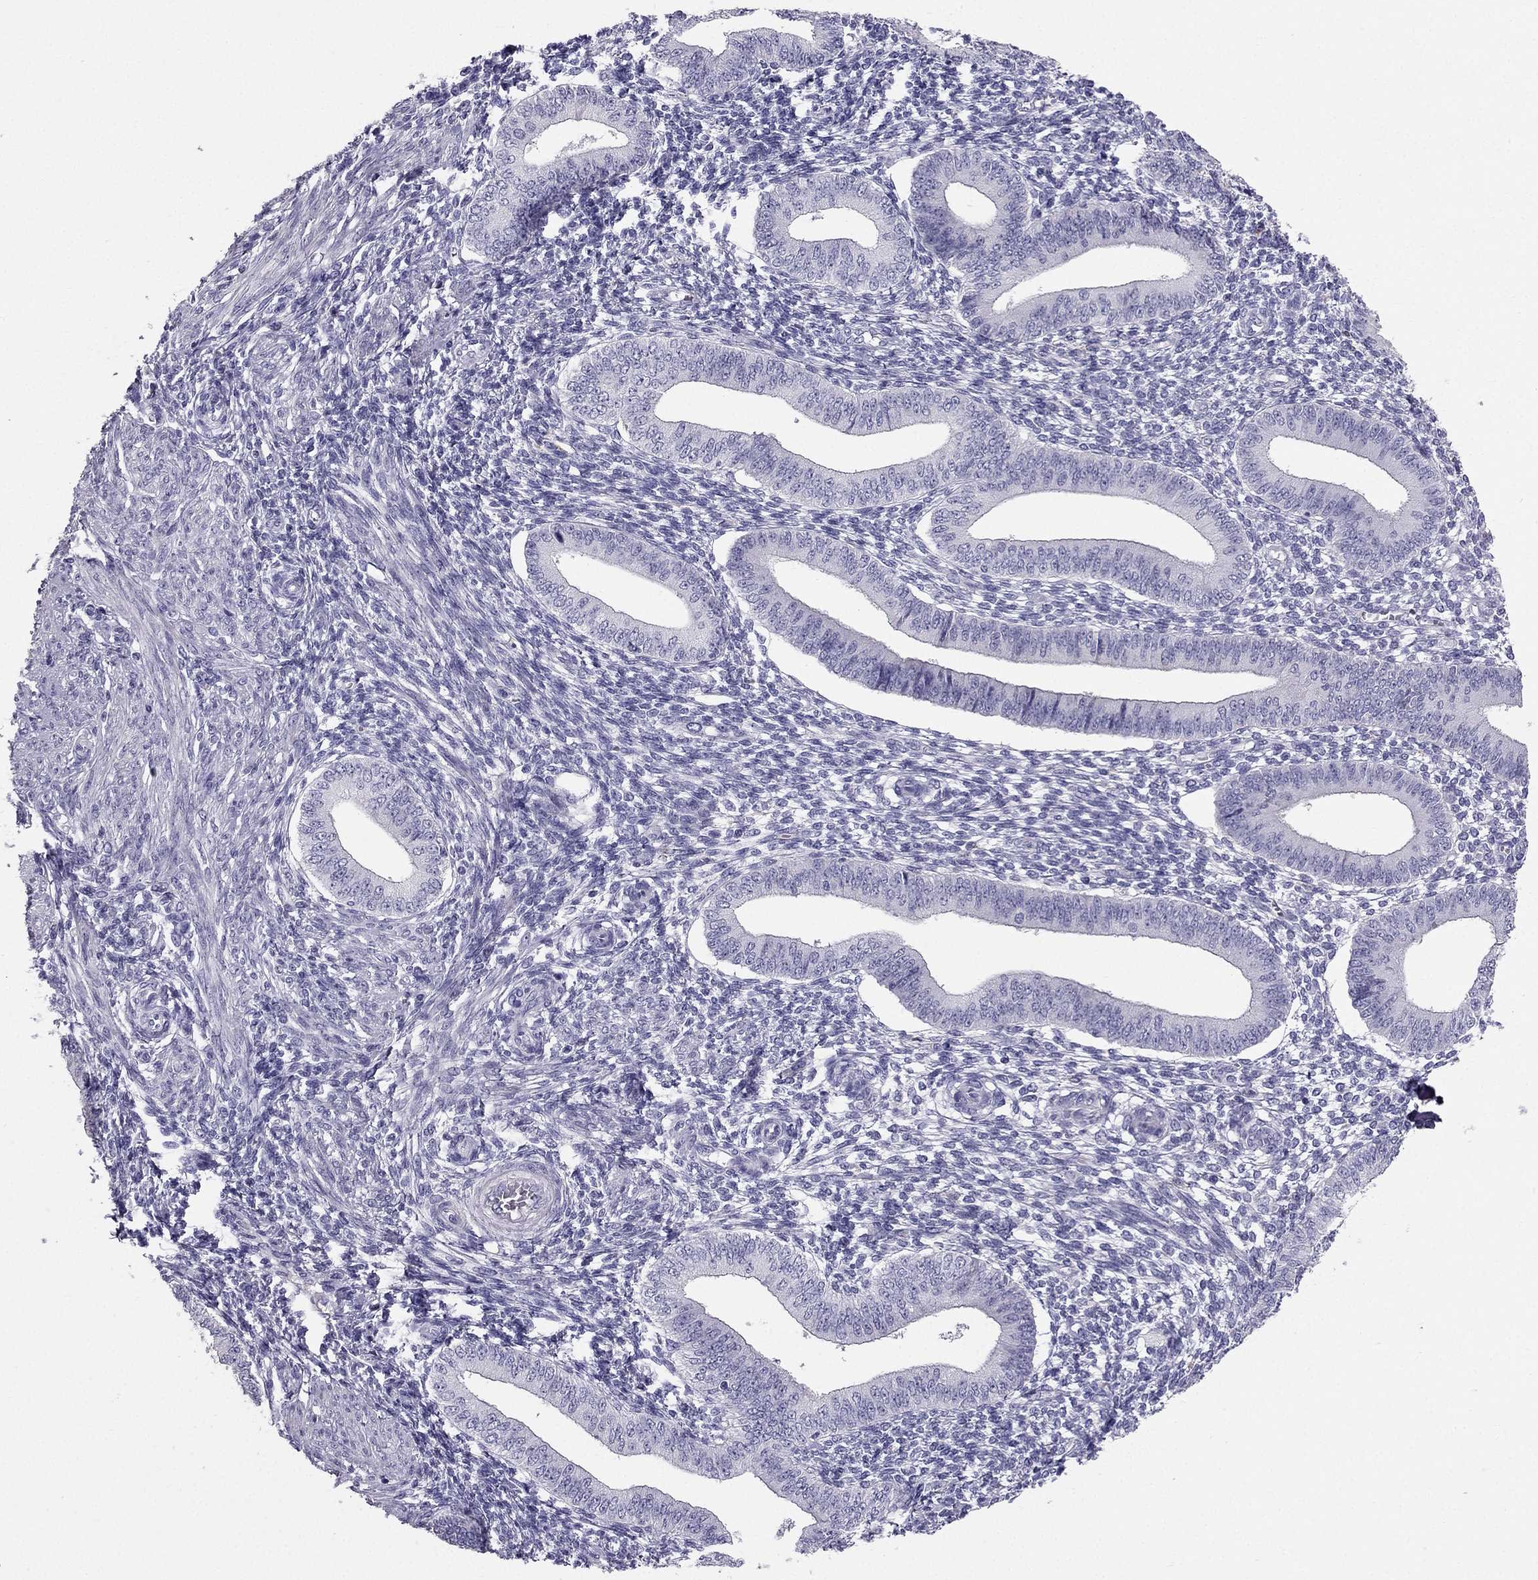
{"staining": {"intensity": "negative", "quantity": "none", "location": "none"}, "tissue": "endometrium", "cell_type": "Cells in endometrial stroma", "image_type": "normal", "snomed": [{"axis": "morphology", "description": "Normal tissue, NOS"}, {"axis": "topography", "description": "Endometrium"}], "caption": "This is a histopathology image of immunohistochemistry staining of normal endometrium, which shows no expression in cells in endometrial stroma. Brightfield microscopy of immunohistochemistry (IHC) stained with DAB (3,3'-diaminobenzidine) (brown) and hematoxylin (blue), captured at high magnification.", "gene": "LMTK3", "patient": {"sex": "female", "age": 42}}